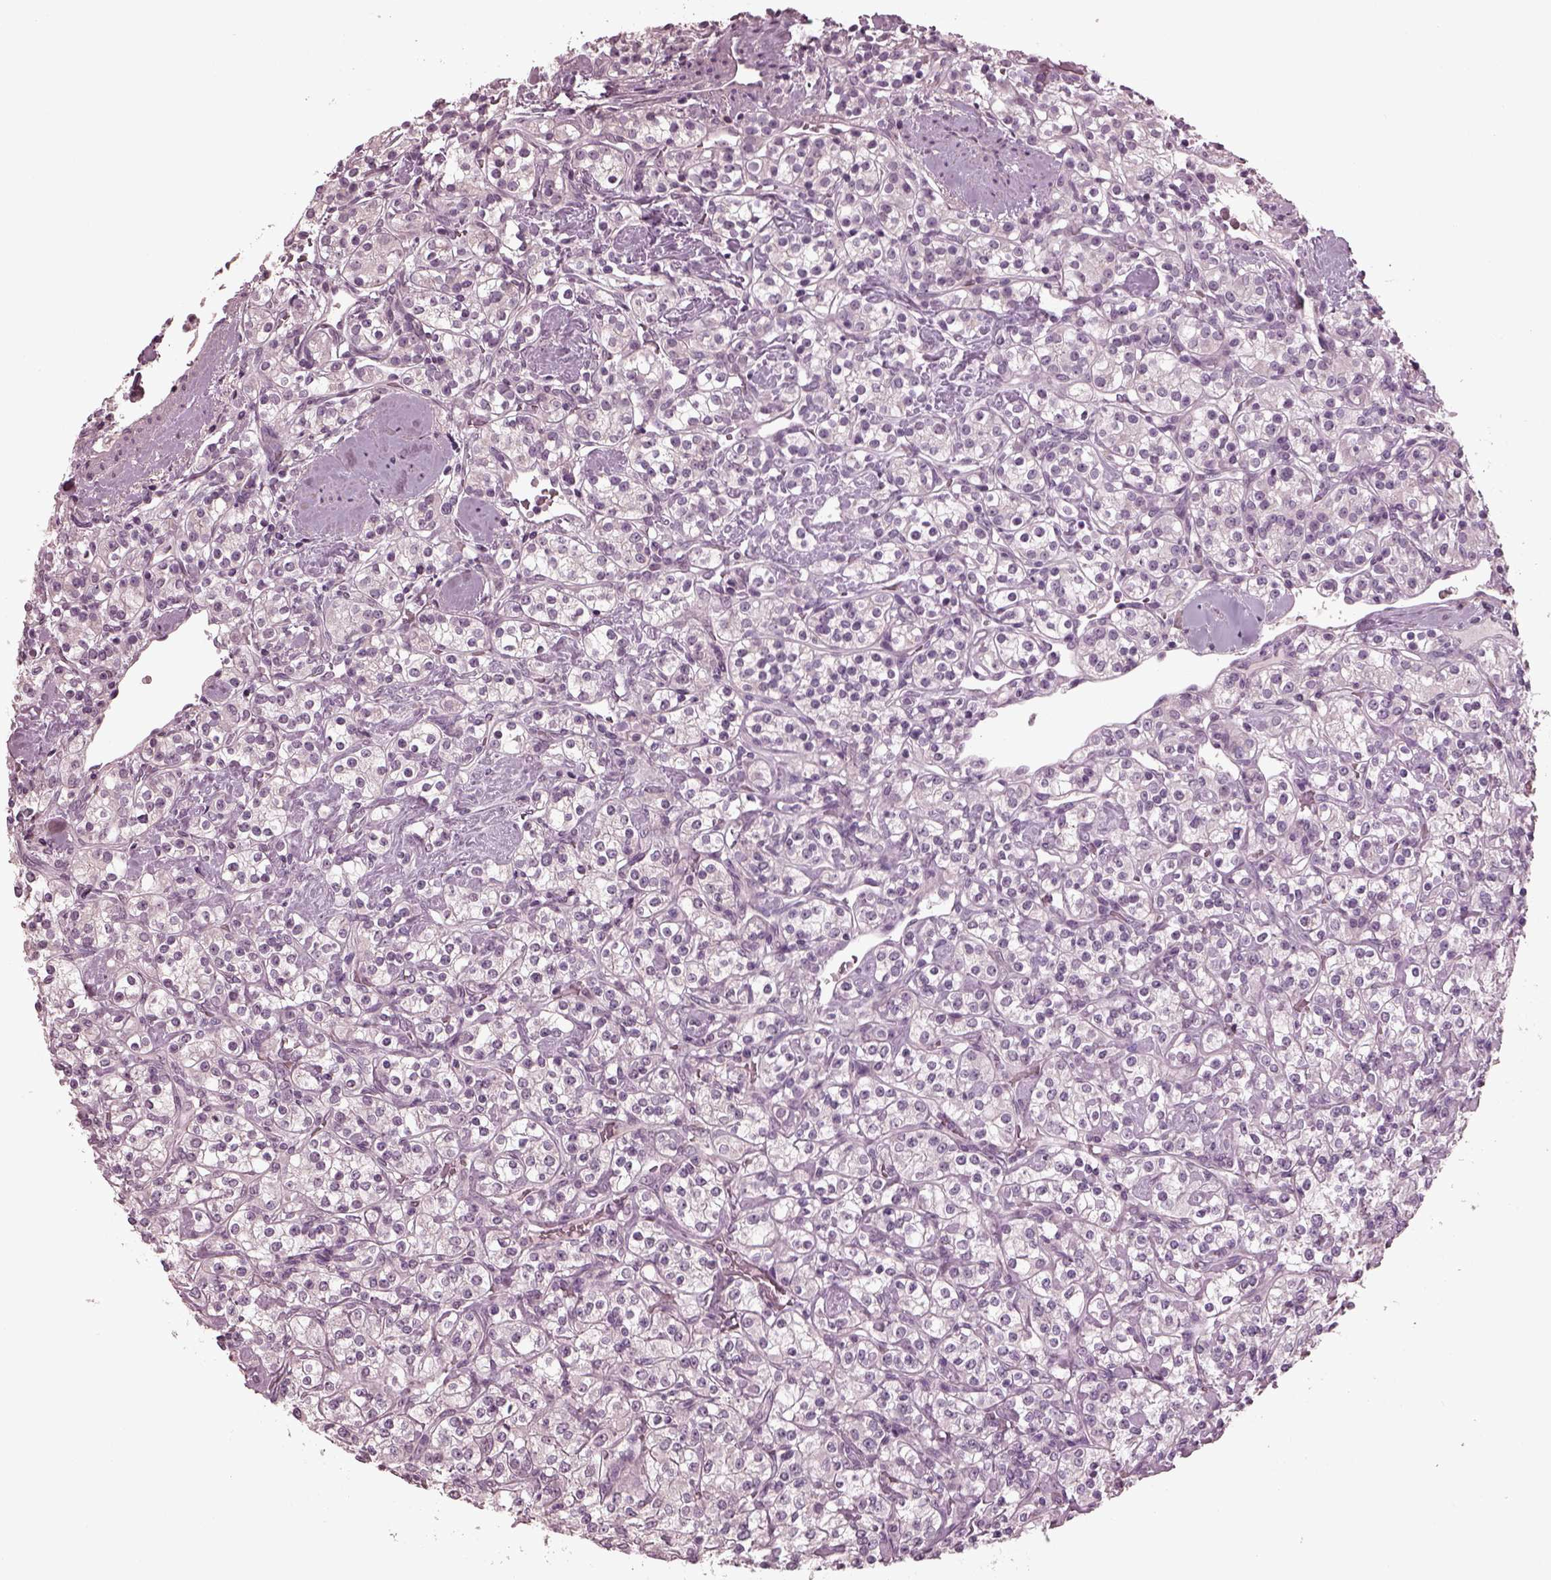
{"staining": {"intensity": "negative", "quantity": "none", "location": "none"}, "tissue": "renal cancer", "cell_type": "Tumor cells", "image_type": "cancer", "snomed": [{"axis": "morphology", "description": "Adenocarcinoma, NOS"}, {"axis": "topography", "description": "Kidney"}], "caption": "Tumor cells show no significant expression in adenocarcinoma (renal). Nuclei are stained in blue.", "gene": "RCVRN", "patient": {"sex": "male", "age": 77}}